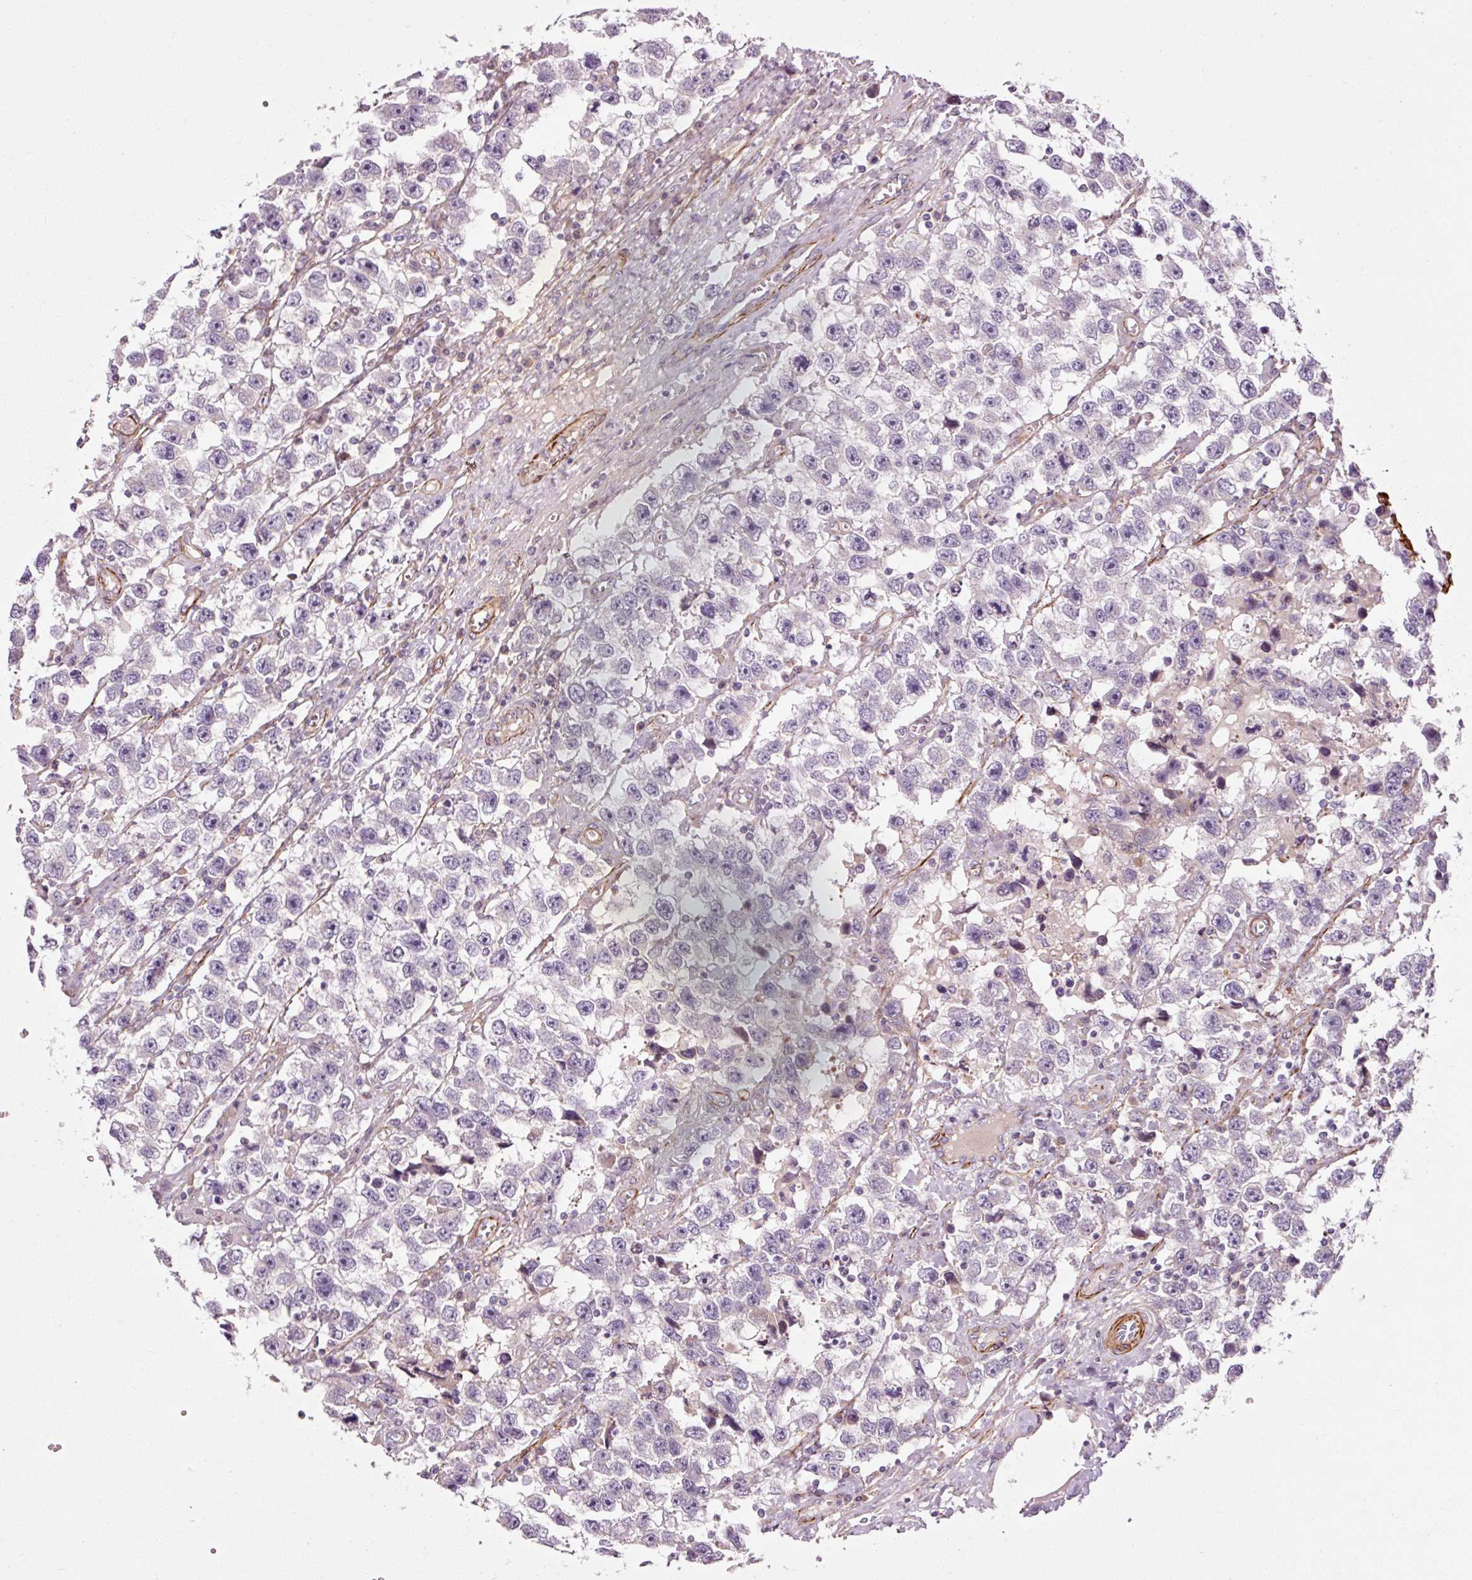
{"staining": {"intensity": "negative", "quantity": "none", "location": "none"}, "tissue": "testis cancer", "cell_type": "Tumor cells", "image_type": "cancer", "snomed": [{"axis": "morphology", "description": "Seminoma, NOS"}, {"axis": "topography", "description": "Testis"}], "caption": "IHC micrograph of neoplastic tissue: human testis cancer (seminoma) stained with DAB (3,3'-diaminobenzidine) demonstrates no significant protein staining in tumor cells. (DAB (3,3'-diaminobenzidine) immunohistochemistry (IHC) visualized using brightfield microscopy, high magnification).", "gene": "ANKRD20A1", "patient": {"sex": "male", "age": 33}}